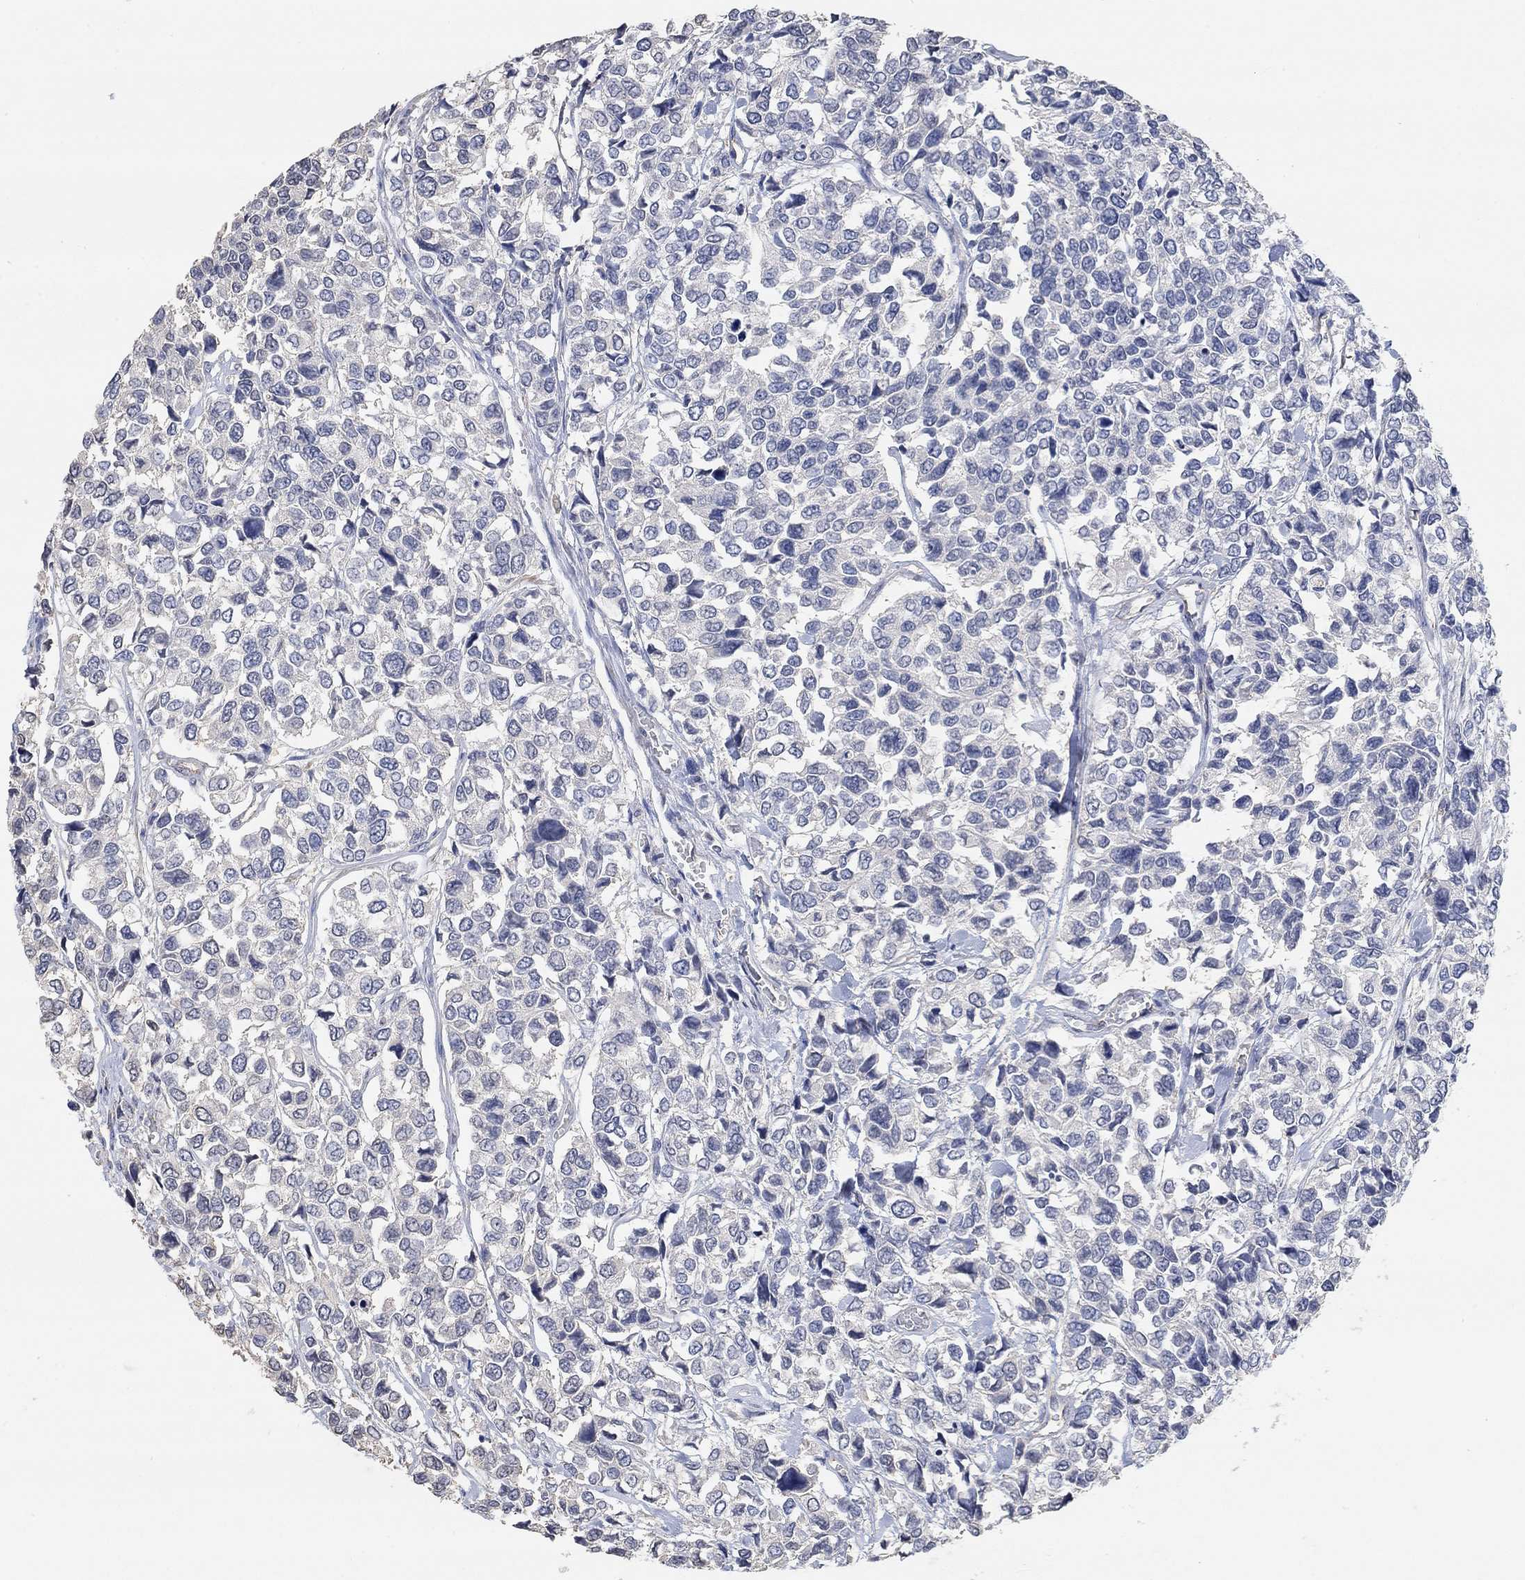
{"staining": {"intensity": "negative", "quantity": "none", "location": "none"}, "tissue": "urothelial cancer", "cell_type": "Tumor cells", "image_type": "cancer", "snomed": [{"axis": "morphology", "description": "Urothelial carcinoma, High grade"}, {"axis": "topography", "description": "Urinary bladder"}], "caption": "Tumor cells show no significant protein positivity in urothelial cancer.", "gene": "SYT16", "patient": {"sex": "male", "age": 77}}